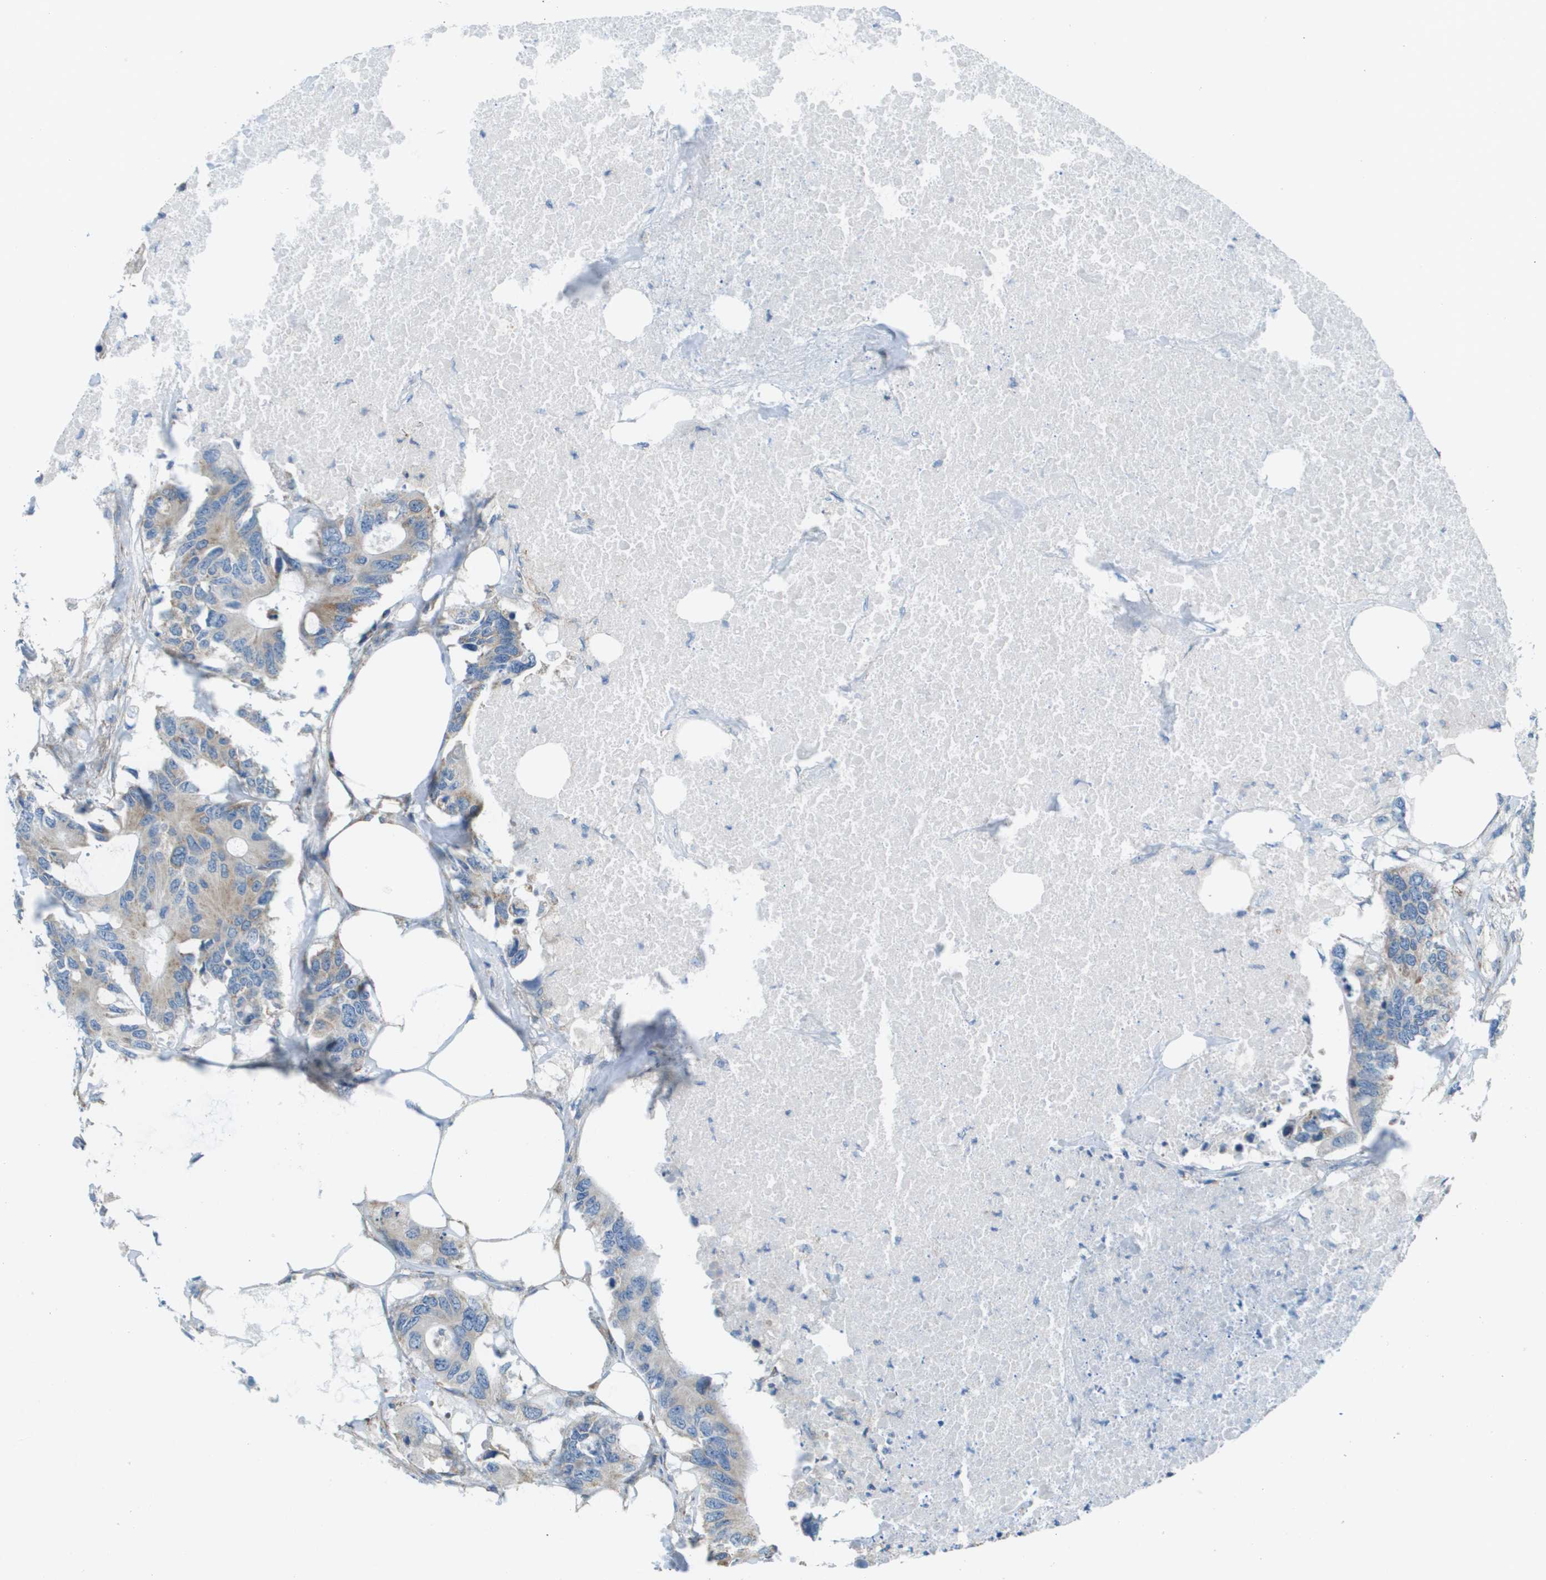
{"staining": {"intensity": "moderate", "quantity": "25%-75%", "location": "cytoplasmic/membranous"}, "tissue": "colorectal cancer", "cell_type": "Tumor cells", "image_type": "cancer", "snomed": [{"axis": "morphology", "description": "Adenocarcinoma, NOS"}, {"axis": "topography", "description": "Colon"}], "caption": "Protein staining demonstrates moderate cytoplasmic/membranous expression in approximately 25%-75% of tumor cells in colorectal adenocarcinoma.", "gene": "TAOK3", "patient": {"sex": "male", "age": 71}}